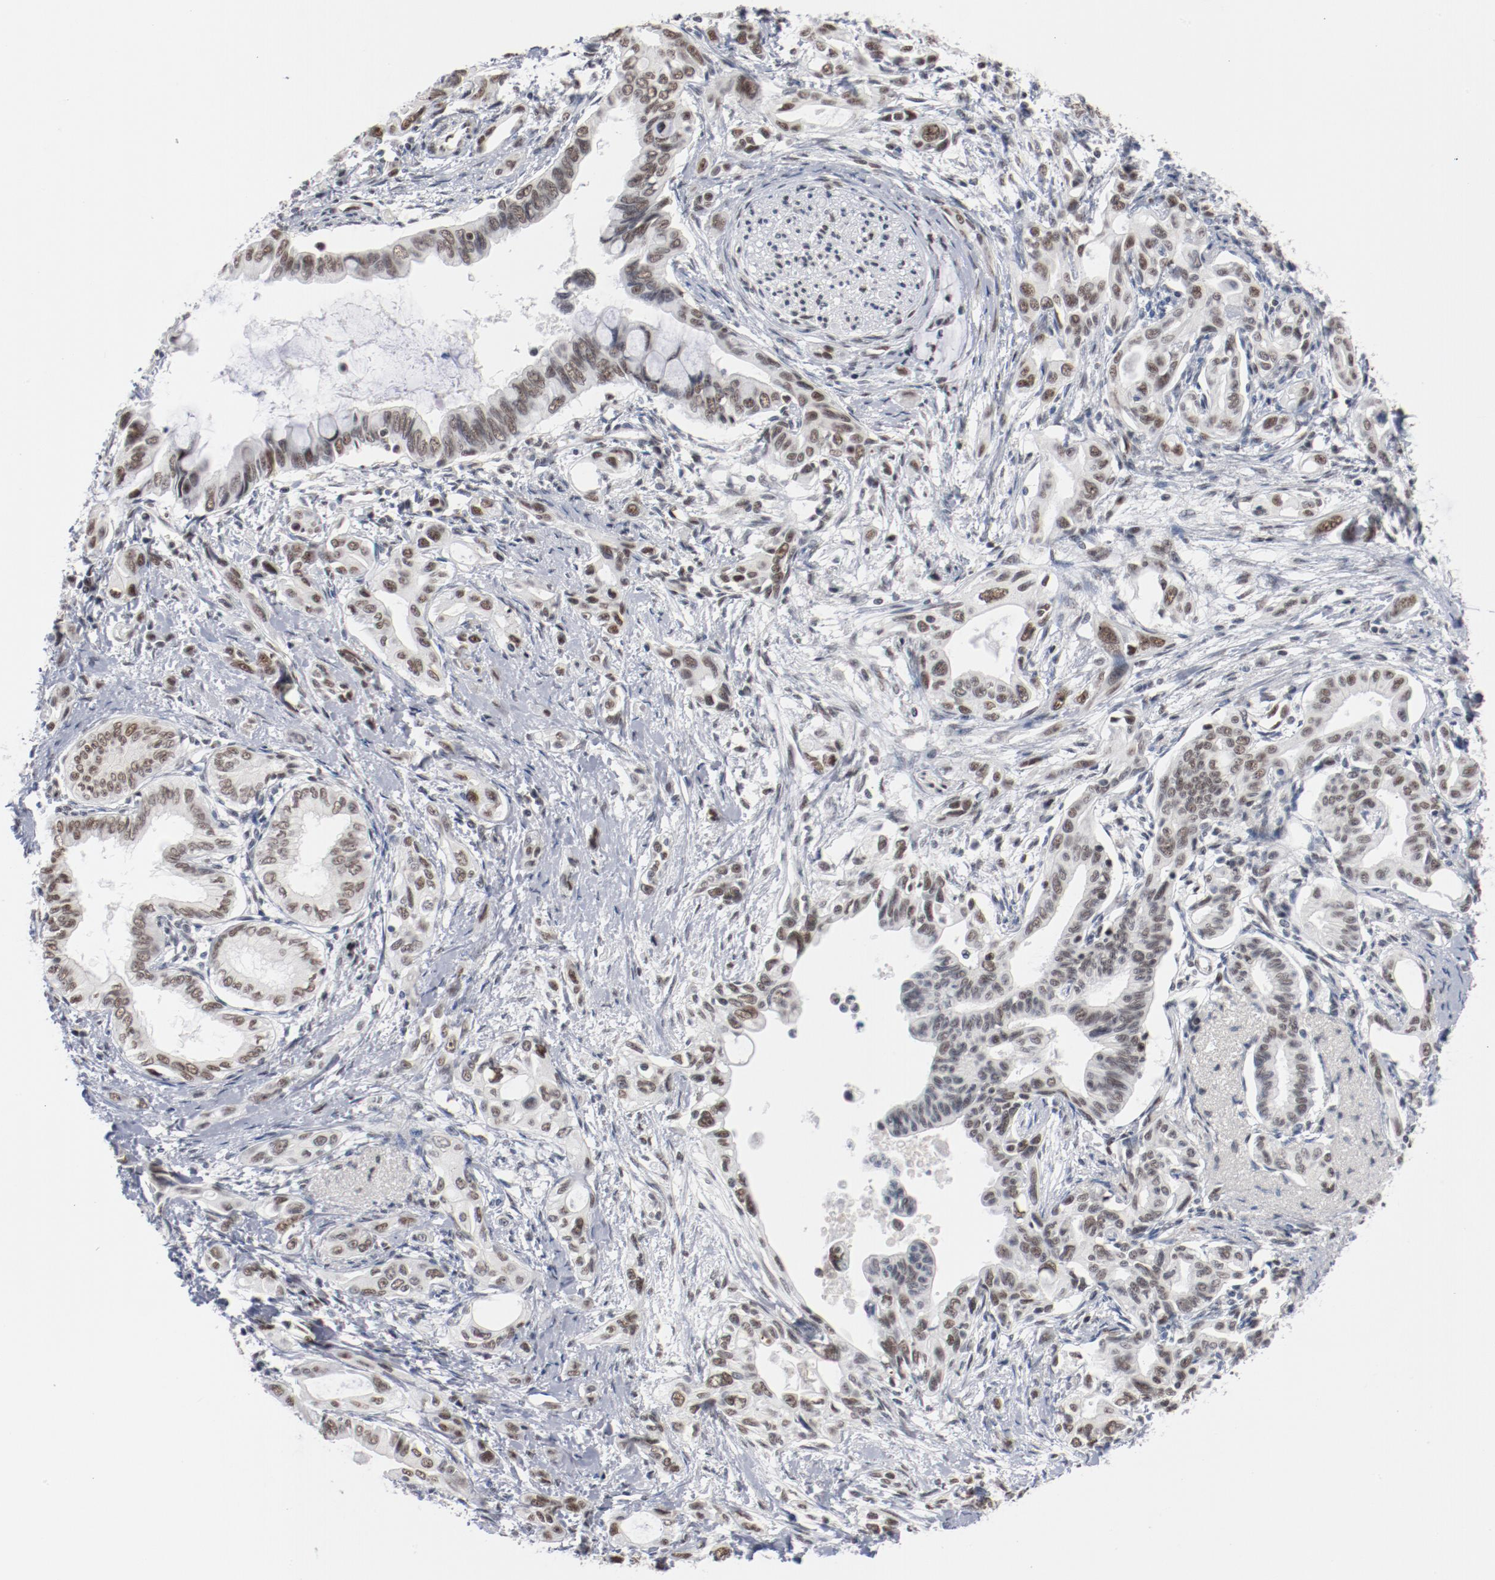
{"staining": {"intensity": "moderate", "quantity": "25%-75%", "location": "nuclear"}, "tissue": "pancreatic cancer", "cell_type": "Tumor cells", "image_type": "cancer", "snomed": [{"axis": "morphology", "description": "Adenocarcinoma, NOS"}, {"axis": "topography", "description": "Pancreas"}], "caption": "A high-resolution photomicrograph shows IHC staining of pancreatic cancer (adenocarcinoma), which exhibits moderate nuclear staining in approximately 25%-75% of tumor cells. The protein is shown in brown color, while the nuclei are stained blue.", "gene": "BUB3", "patient": {"sex": "female", "age": 60}}